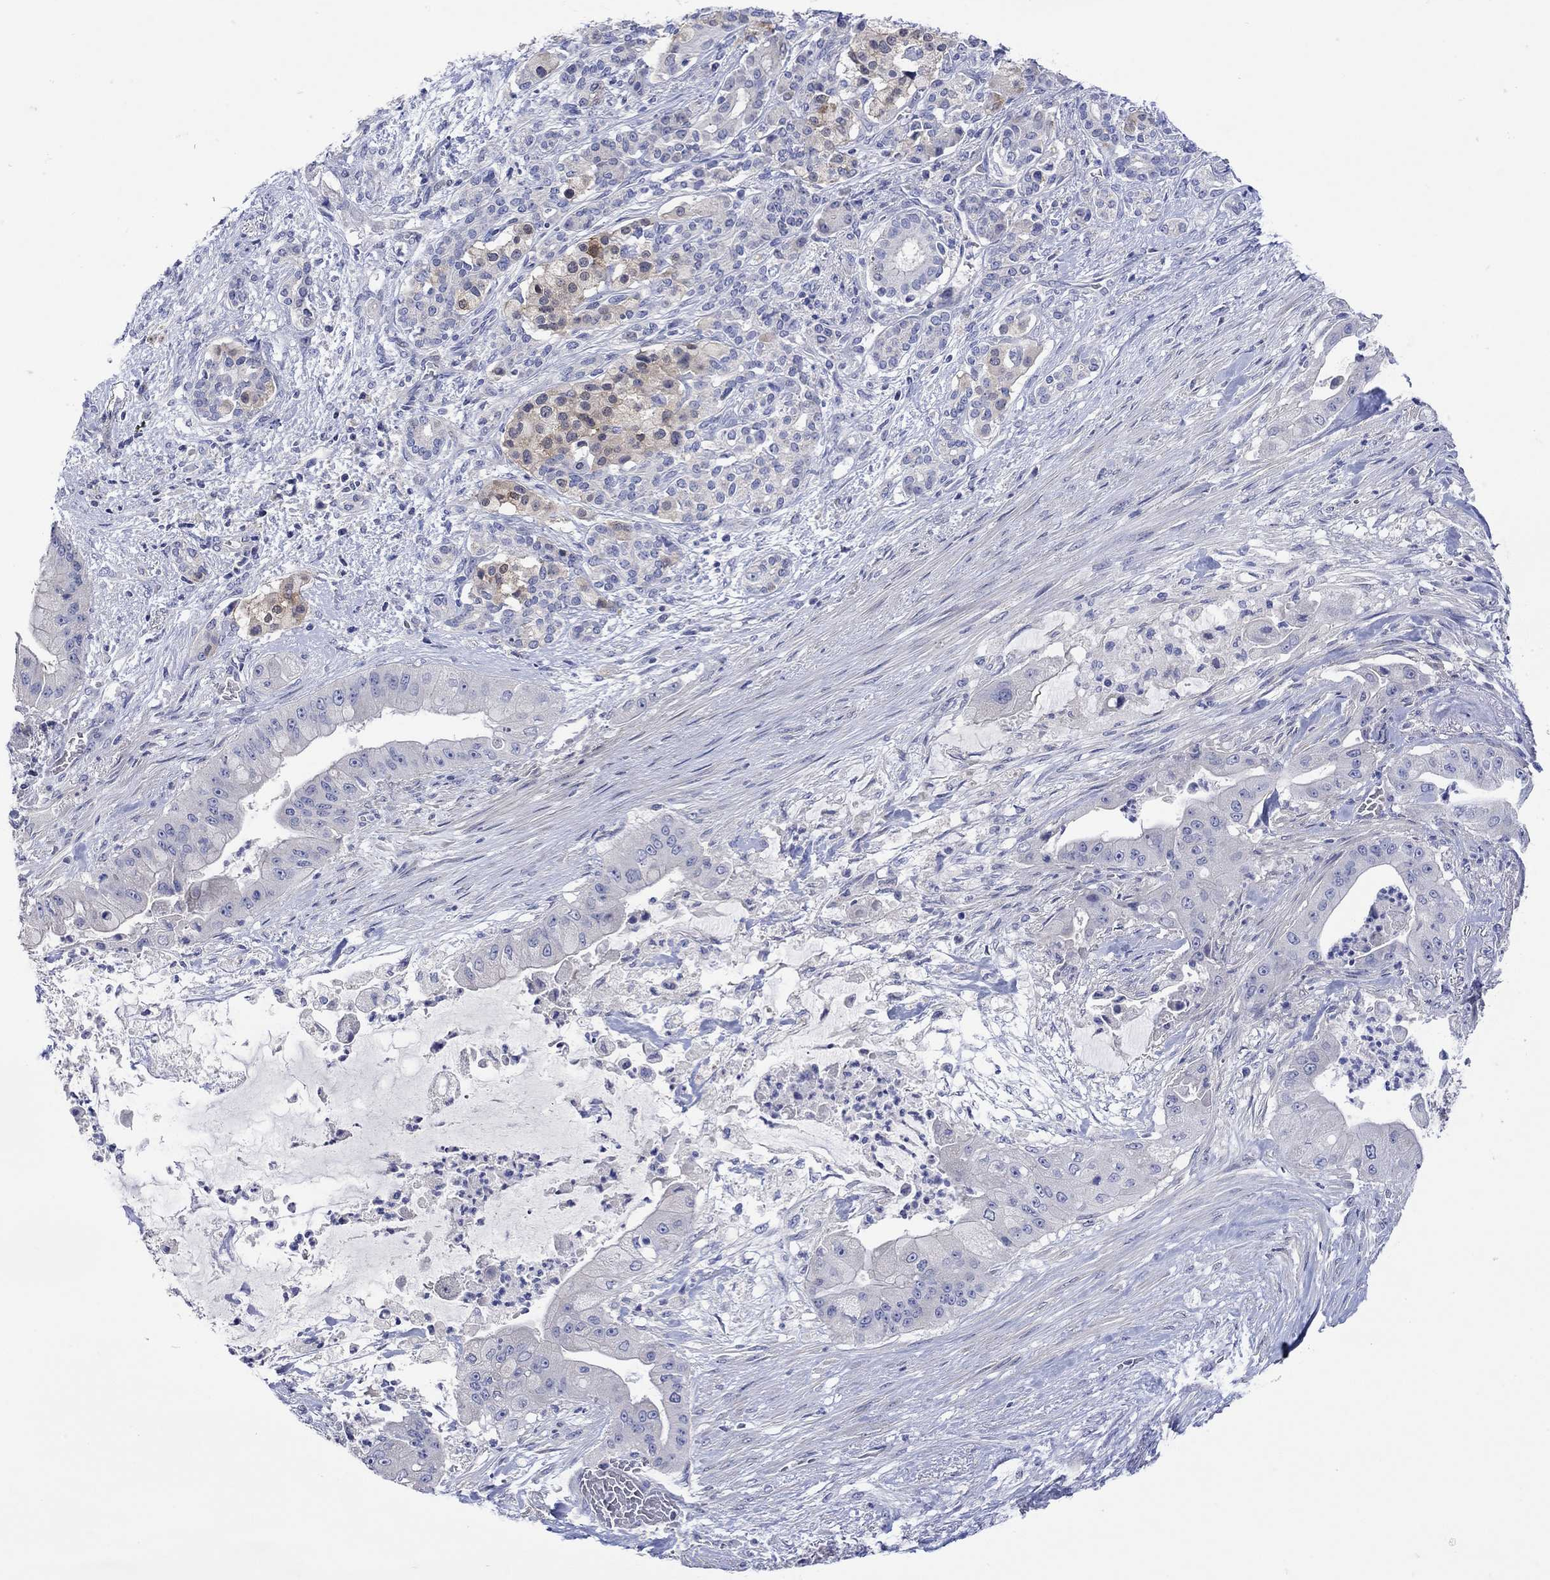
{"staining": {"intensity": "moderate", "quantity": "<25%", "location": "cytoplasmic/membranous"}, "tissue": "pancreatic cancer", "cell_type": "Tumor cells", "image_type": "cancer", "snomed": [{"axis": "morphology", "description": "Normal tissue, NOS"}, {"axis": "morphology", "description": "Inflammation, NOS"}, {"axis": "morphology", "description": "Adenocarcinoma, NOS"}, {"axis": "topography", "description": "Pancreas"}], "caption": "Immunohistochemical staining of pancreatic cancer displays moderate cytoplasmic/membranous protein staining in approximately <25% of tumor cells. (Brightfield microscopy of DAB IHC at high magnification).", "gene": "MSI1", "patient": {"sex": "male", "age": 57}}